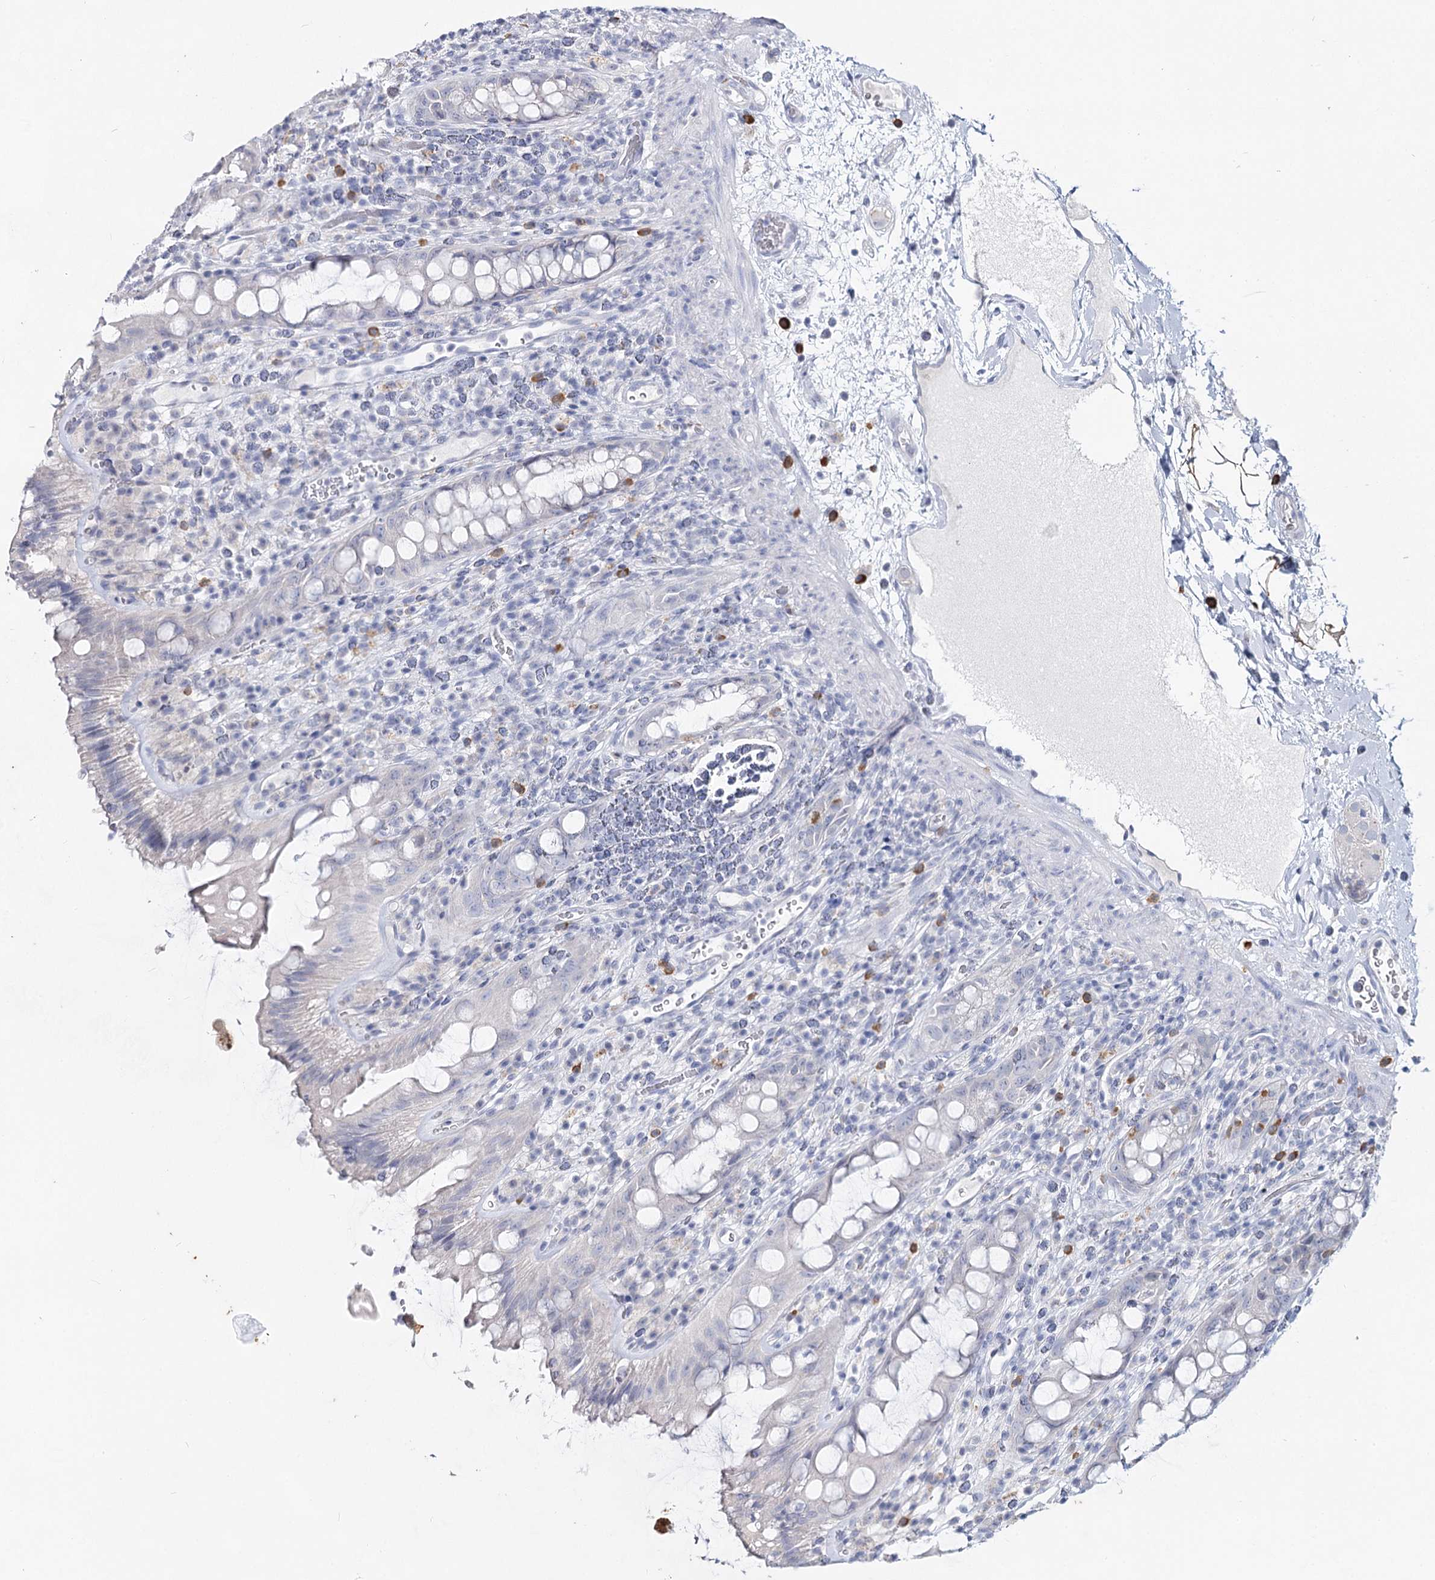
{"staining": {"intensity": "negative", "quantity": "none", "location": "none"}, "tissue": "rectum", "cell_type": "Glandular cells", "image_type": "normal", "snomed": [{"axis": "morphology", "description": "Normal tissue, NOS"}, {"axis": "topography", "description": "Rectum"}], "caption": "Unremarkable rectum was stained to show a protein in brown. There is no significant expression in glandular cells. The staining is performed using DAB (3,3'-diaminobenzidine) brown chromogen with nuclei counter-stained in using hematoxylin.", "gene": "CCDC73", "patient": {"sex": "female", "age": 57}}